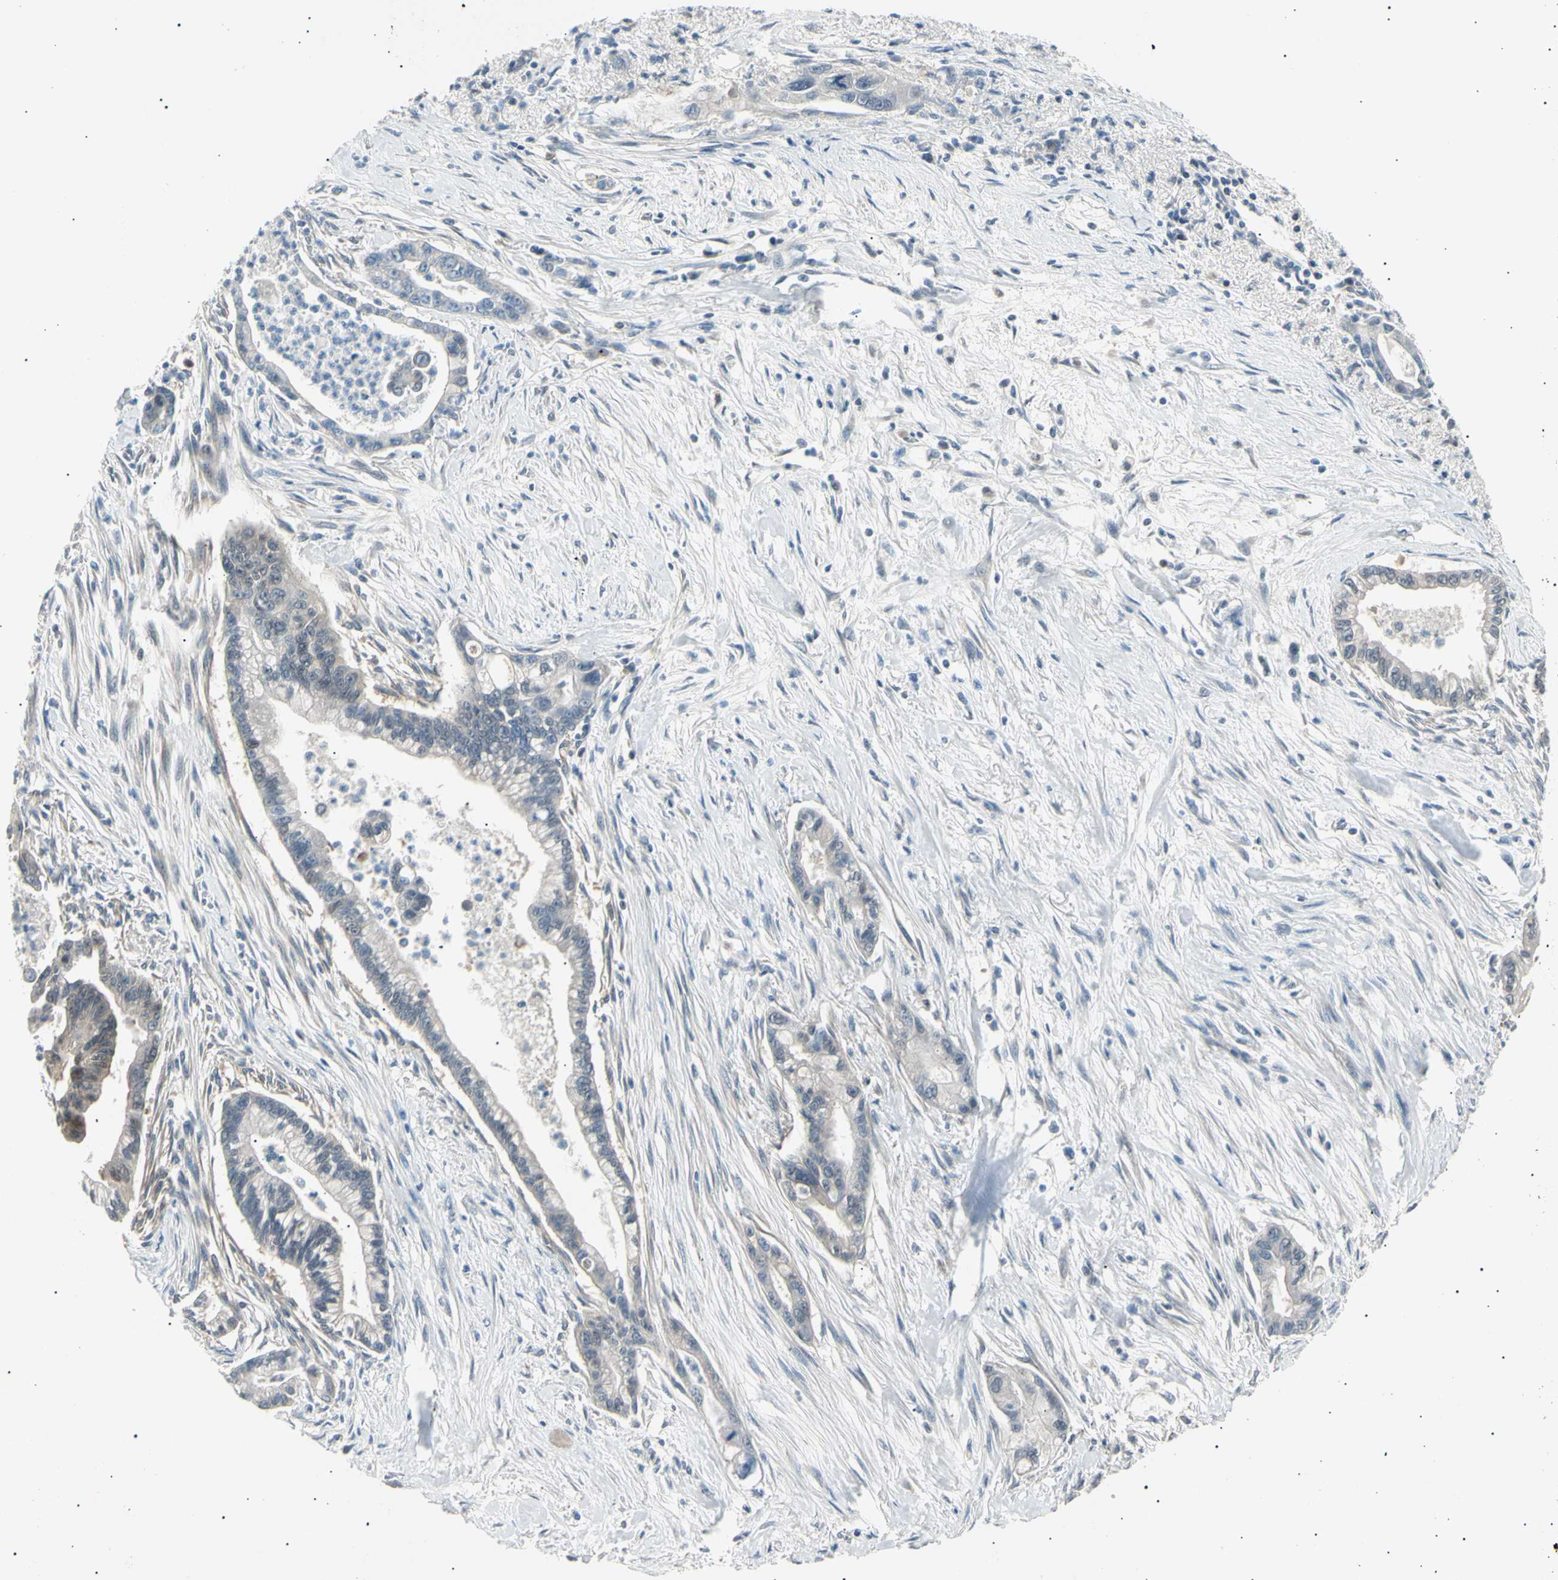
{"staining": {"intensity": "weak", "quantity": "<25%", "location": "cytoplasmic/membranous"}, "tissue": "pancreatic cancer", "cell_type": "Tumor cells", "image_type": "cancer", "snomed": [{"axis": "morphology", "description": "Adenocarcinoma, NOS"}, {"axis": "topography", "description": "Pancreas"}], "caption": "Immunohistochemistry (IHC) histopathology image of adenocarcinoma (pancreatic) stained for a protein (brown), which displays no positivity in tumor cells.", "gene": "LHPP", "patient": {"sex": "male", "age": 70}}